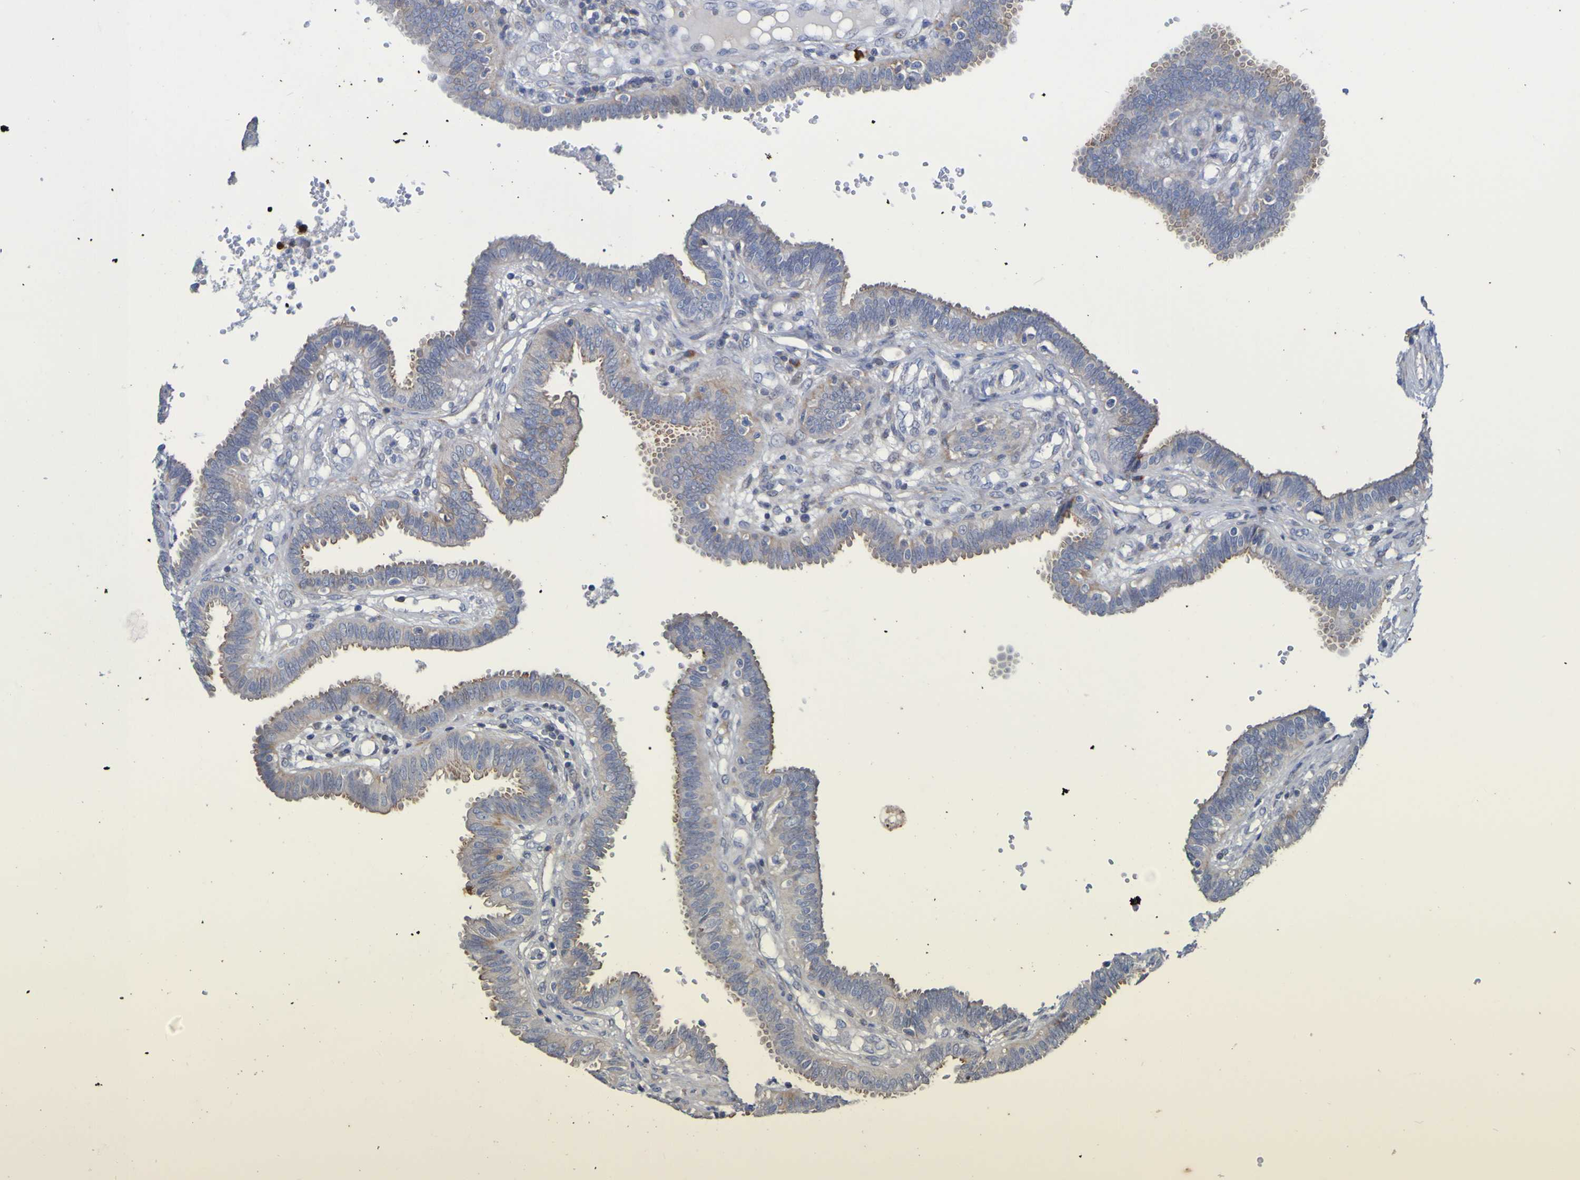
{"staining": {"intensity": "moderate", "quantity": "25%-75%", "location": "cytoplasmic/membranous"}, "tissue": "fallopian tube", "cell_type": "Glandular cells", "image_type": "normal", "snomed": [{"axis": "morphology", "description": "Normal tissue, NOS"}, {"axis": "topography", "description": "Fallopian tube"}], "caption": "The immunohistochemical stain highlights moderate cytoplasmic/membranous expression in glandular cells of normal fallopian tube. The staining was performed using DAB, with brown indicating positive protein expression. Nuclei are stained blue with hematoxylin.", "gene": "C11orf24", "patient": {"sex": "female", "age": 32}}